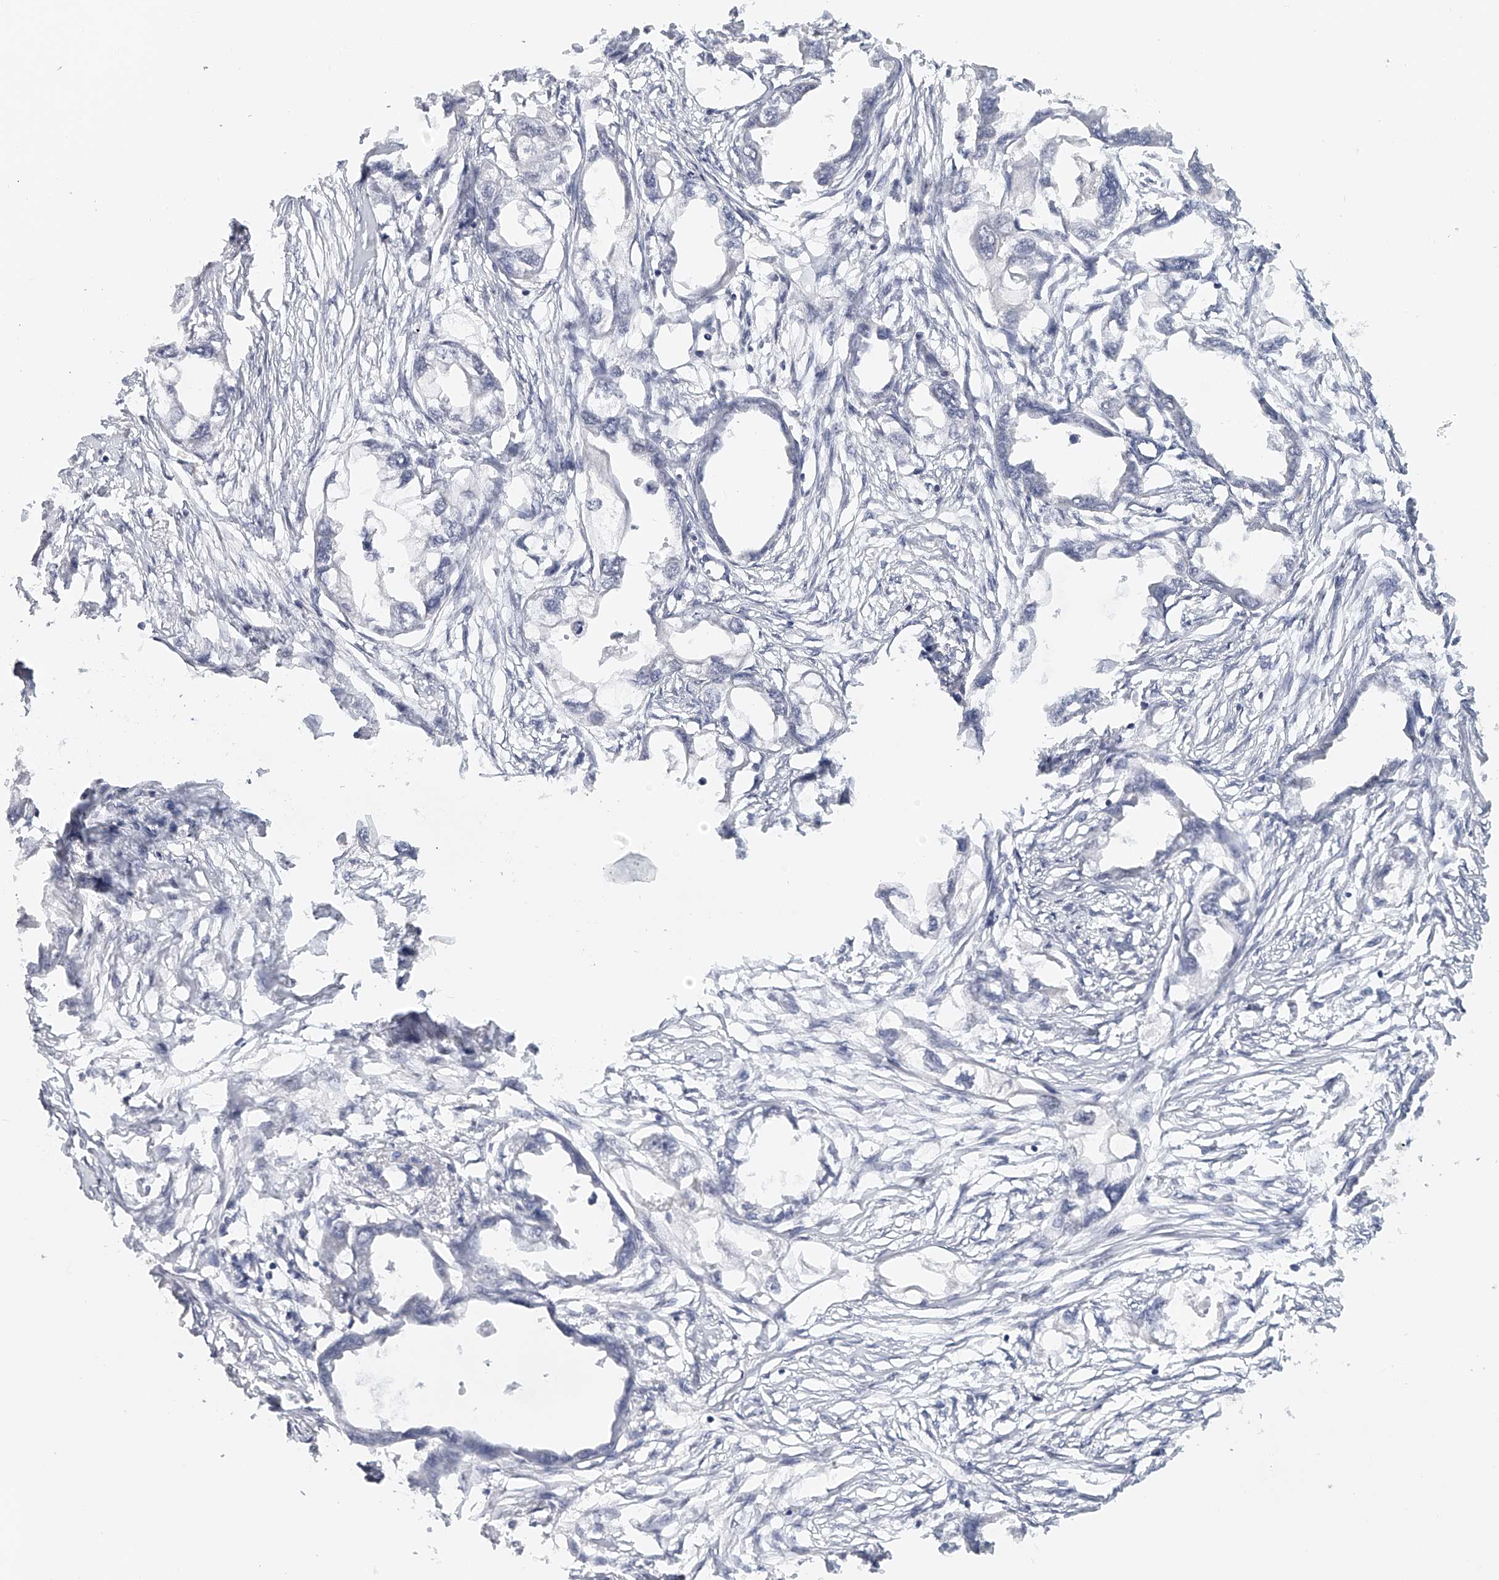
{"staining": {"intensity": "negative", "quantity": "none", "location": "none"}, "tissue": "endometrial cancer", "cell_type": "Tumor cells", "image_type": "cancer", "snomed": [{"axis": "morphology", "description": "Adenocarcinoma, NOS"}, {"axis": "morphology", "description": "Adenocarcinoma, metastatic, NOS"}, {"axis": "topography", "description": "Adipose tissue"}, {"axis": "topography", "description": "Endometrium"}], "caption": "Immunohistochemistry (IHC) image of neoplastic tissue: endometrial metastatic adenocarcinoma stained with DAB (3,3'-diaminobenzidine) exhibits no significant protein expression in tumor cells.", "gene": "DDX43", "patient": {"sex": "female", "age": 67}}